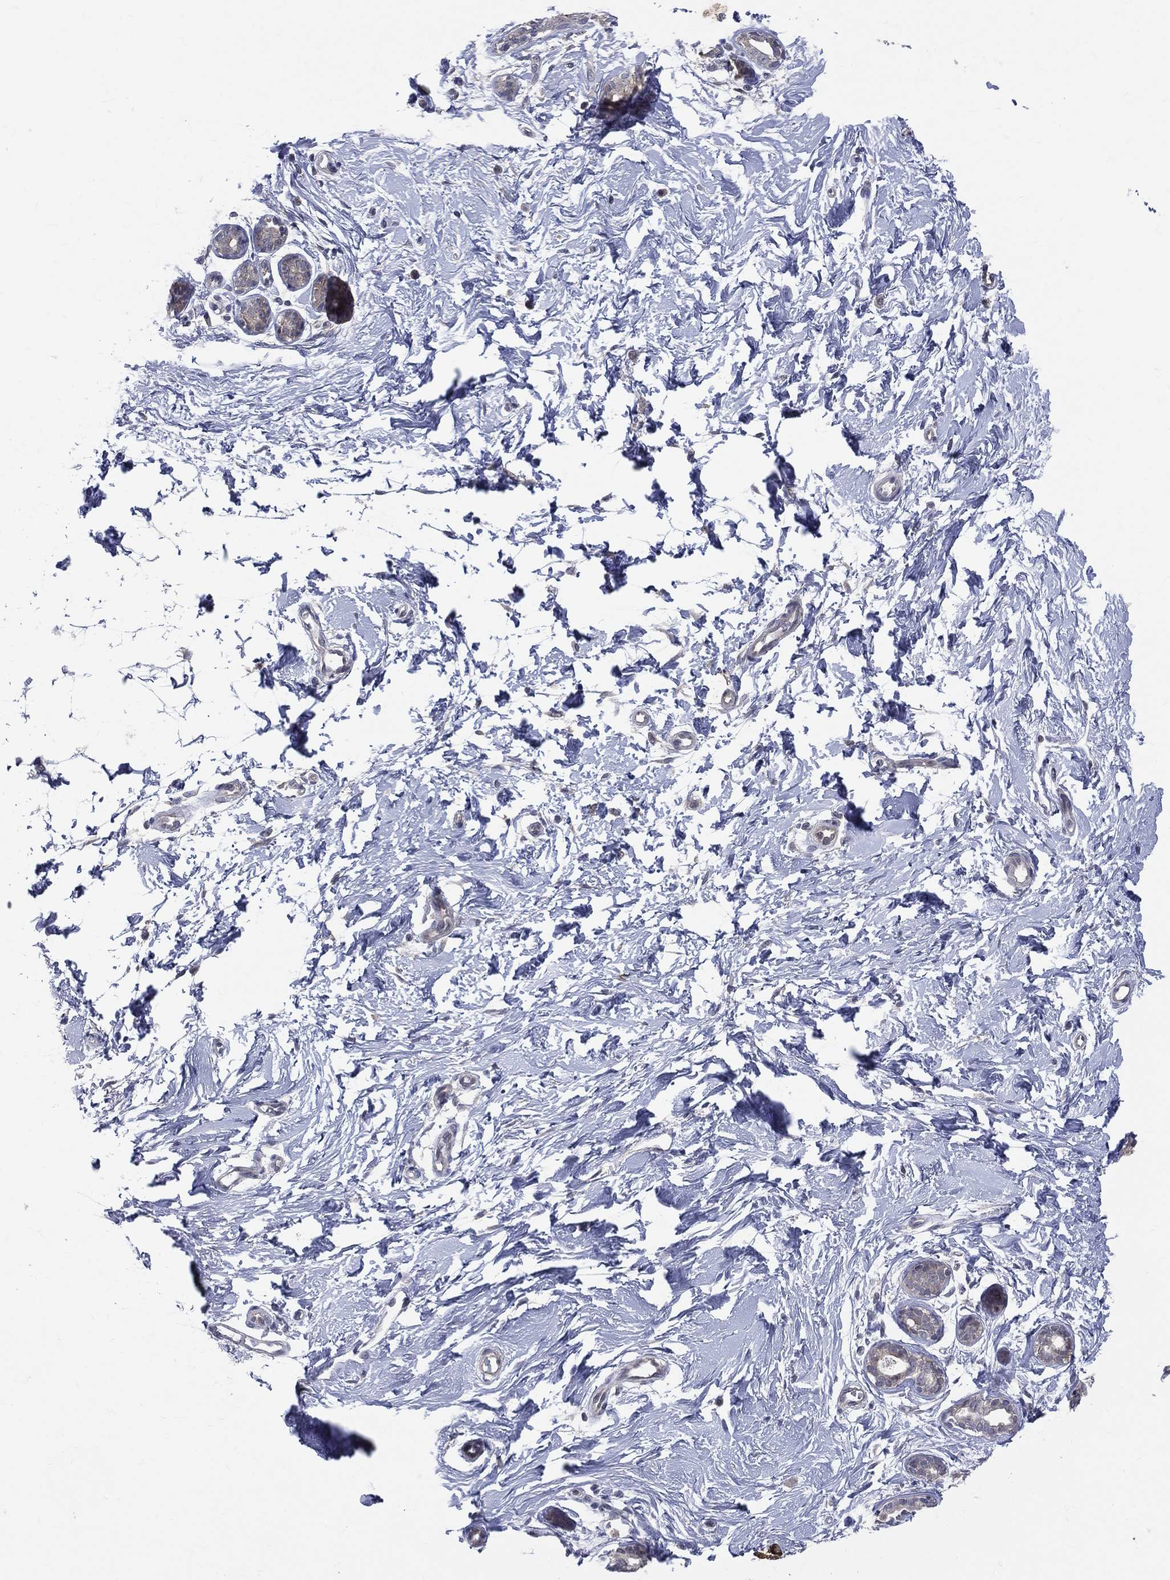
{"staining": {"intensity": "negative", "quantity": "none", "location": "none"}, "tissue": "breast", "cell_type": "Adipocytes", "image_type": "normal", "snomed": [{"axis": "morphology", "description": "Normal tissue, NOS"}, {"axis": "topography", "description": "Breast"}], "caption": "DAB (3,3'-diaminobenzidine) immunohistochemical staining of normal human breast demonstrates no significant staining in adipocytes. Brightfield microscopy of IHC stained with DAB (3,3'-diaminobenzidine) (brown) and hematoxylin (blue), captured at high magnification.", "gene": "DLG4", "patient": {"sex": "female", "age": 37}}